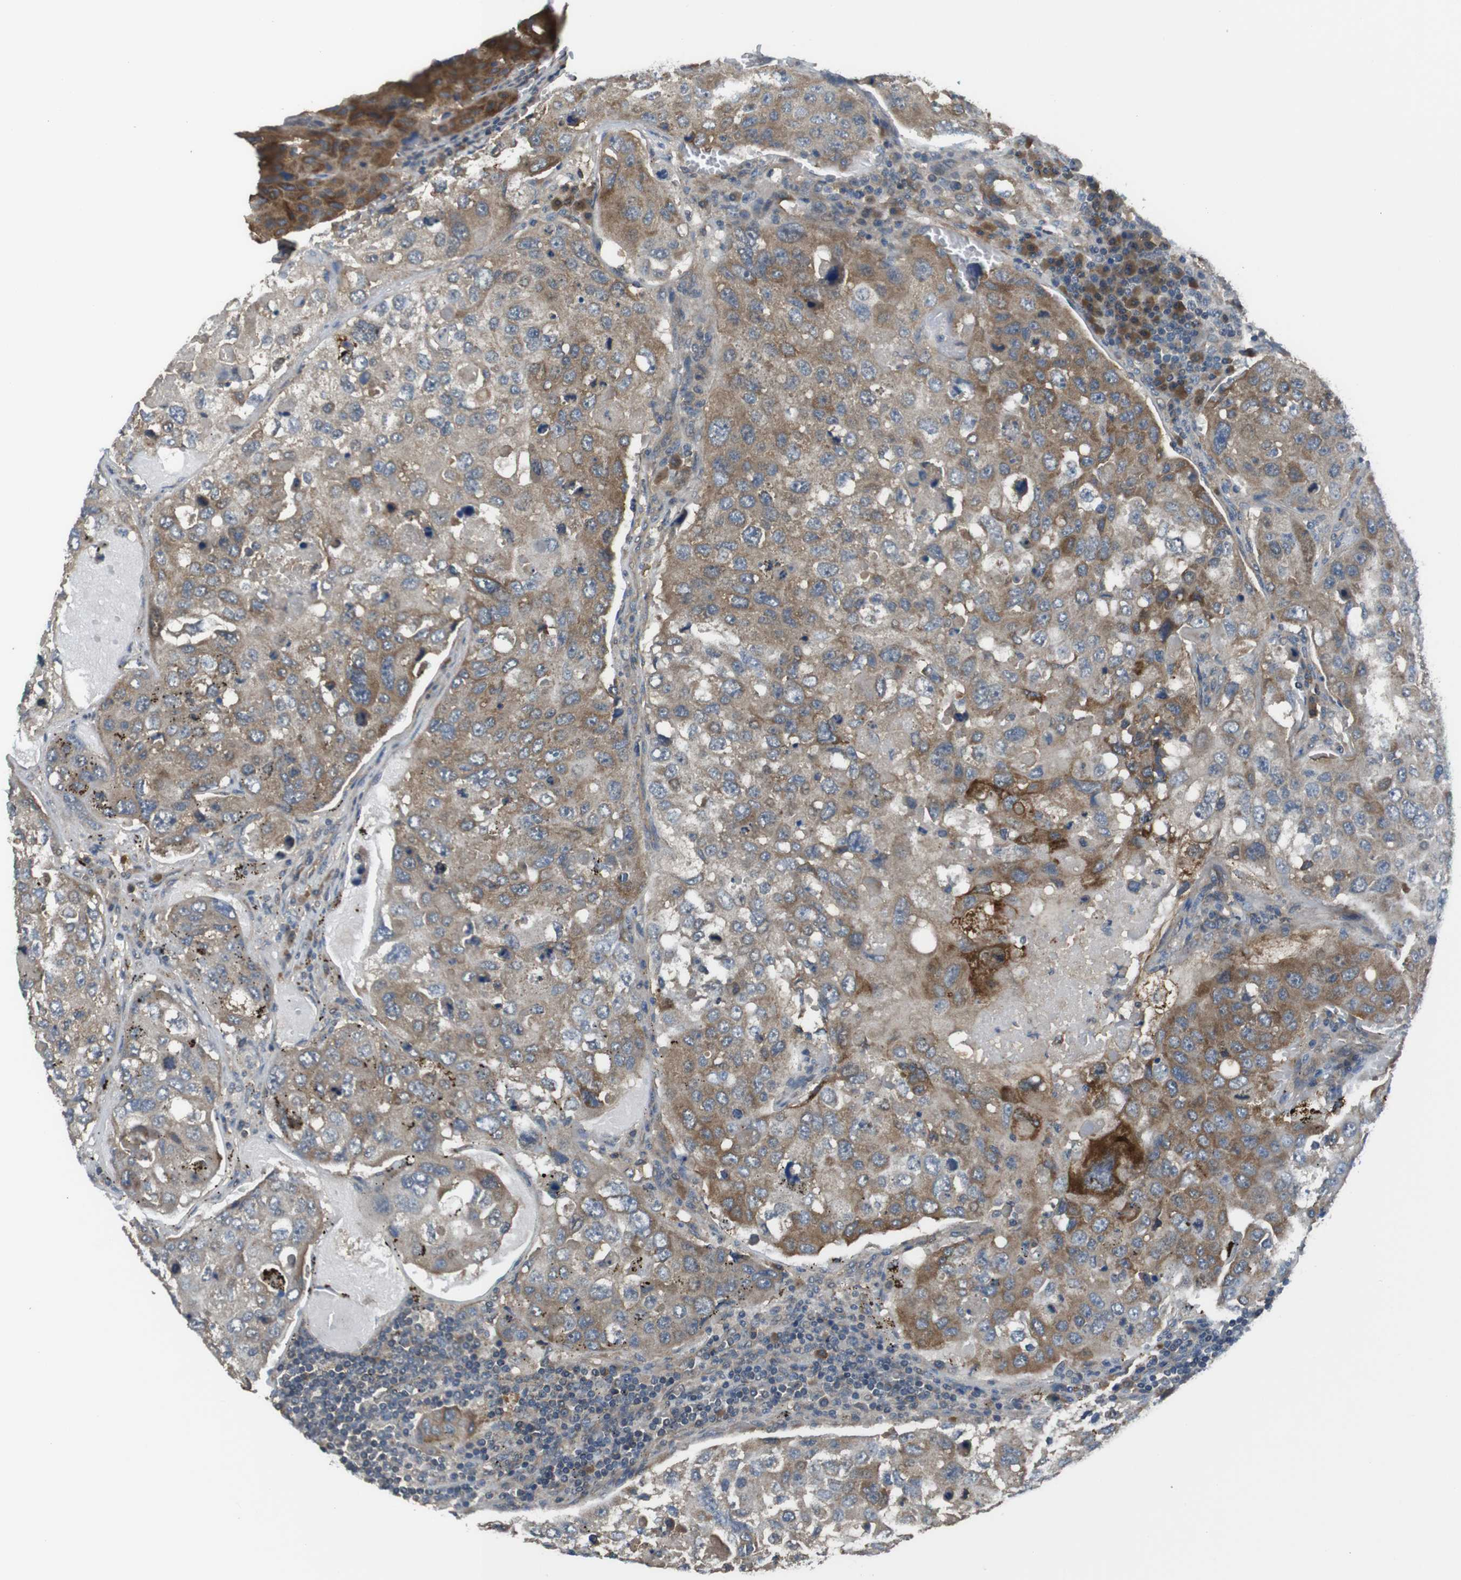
{"staining": {"intensity": "moderate", "quantity": ">75%", "location": "cytoplasmic/membranous"}, "tissue": "urothelial cancer", "cell_type": "Tumor cells", "image_type": "cancer", "snomed": [{"axis": "morphology", "description": "Urothelial carcinoma, High grade"}, {"axis": "topography", "description": "Lymph node"}, {"axis": "topography", "description": "Urinary bladder"}], "caption": "Immunohistochemistry of human urothelial carcinoma (high-grade) demonstrates medium levels of moderate cytoplasmic/membranous positivity in approximately >75% of tumor cells.", "gene": "FUT2", "patient": {"sex": "male", "age": 51}}